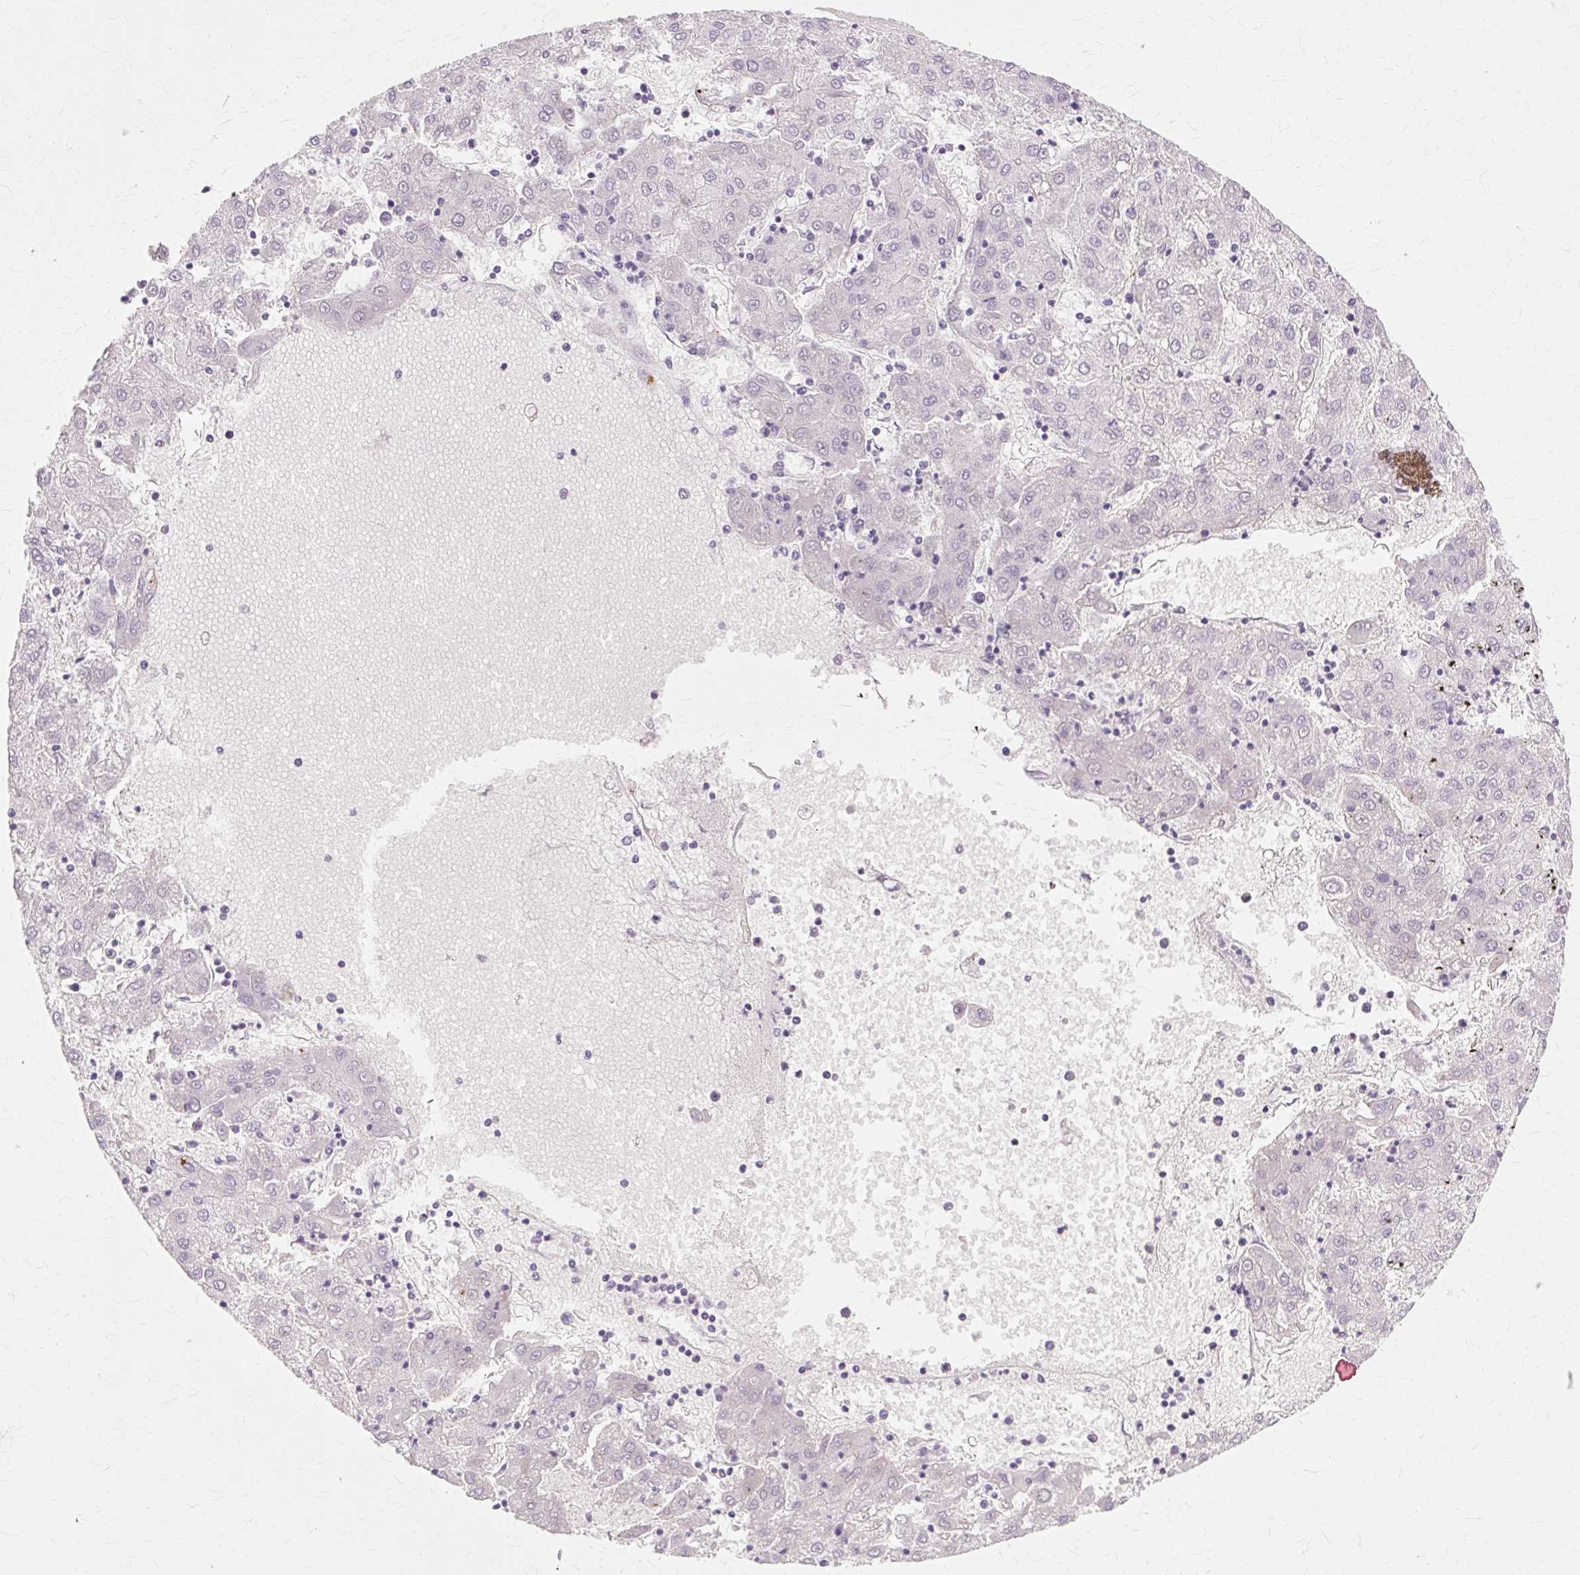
{"staining": {"intensity": "negative", "quantity": "none", "location": "none"}, "tissue": "liver cancer", "cell_type": "Tumor cells", "image_type": "cancer", "snomed": [{"axis": "morphology", "description": "Carcinoma, Hepatocellular, NOS"}, {"axis": "topography", "description": "Liver"}], "caption": "A histopathology image of human liver cancer (hepatocellular carcinoma) is negative for staining in tumor cells.", "gene": "IRX2", "patient": {"sex": "male", "age": 72}}